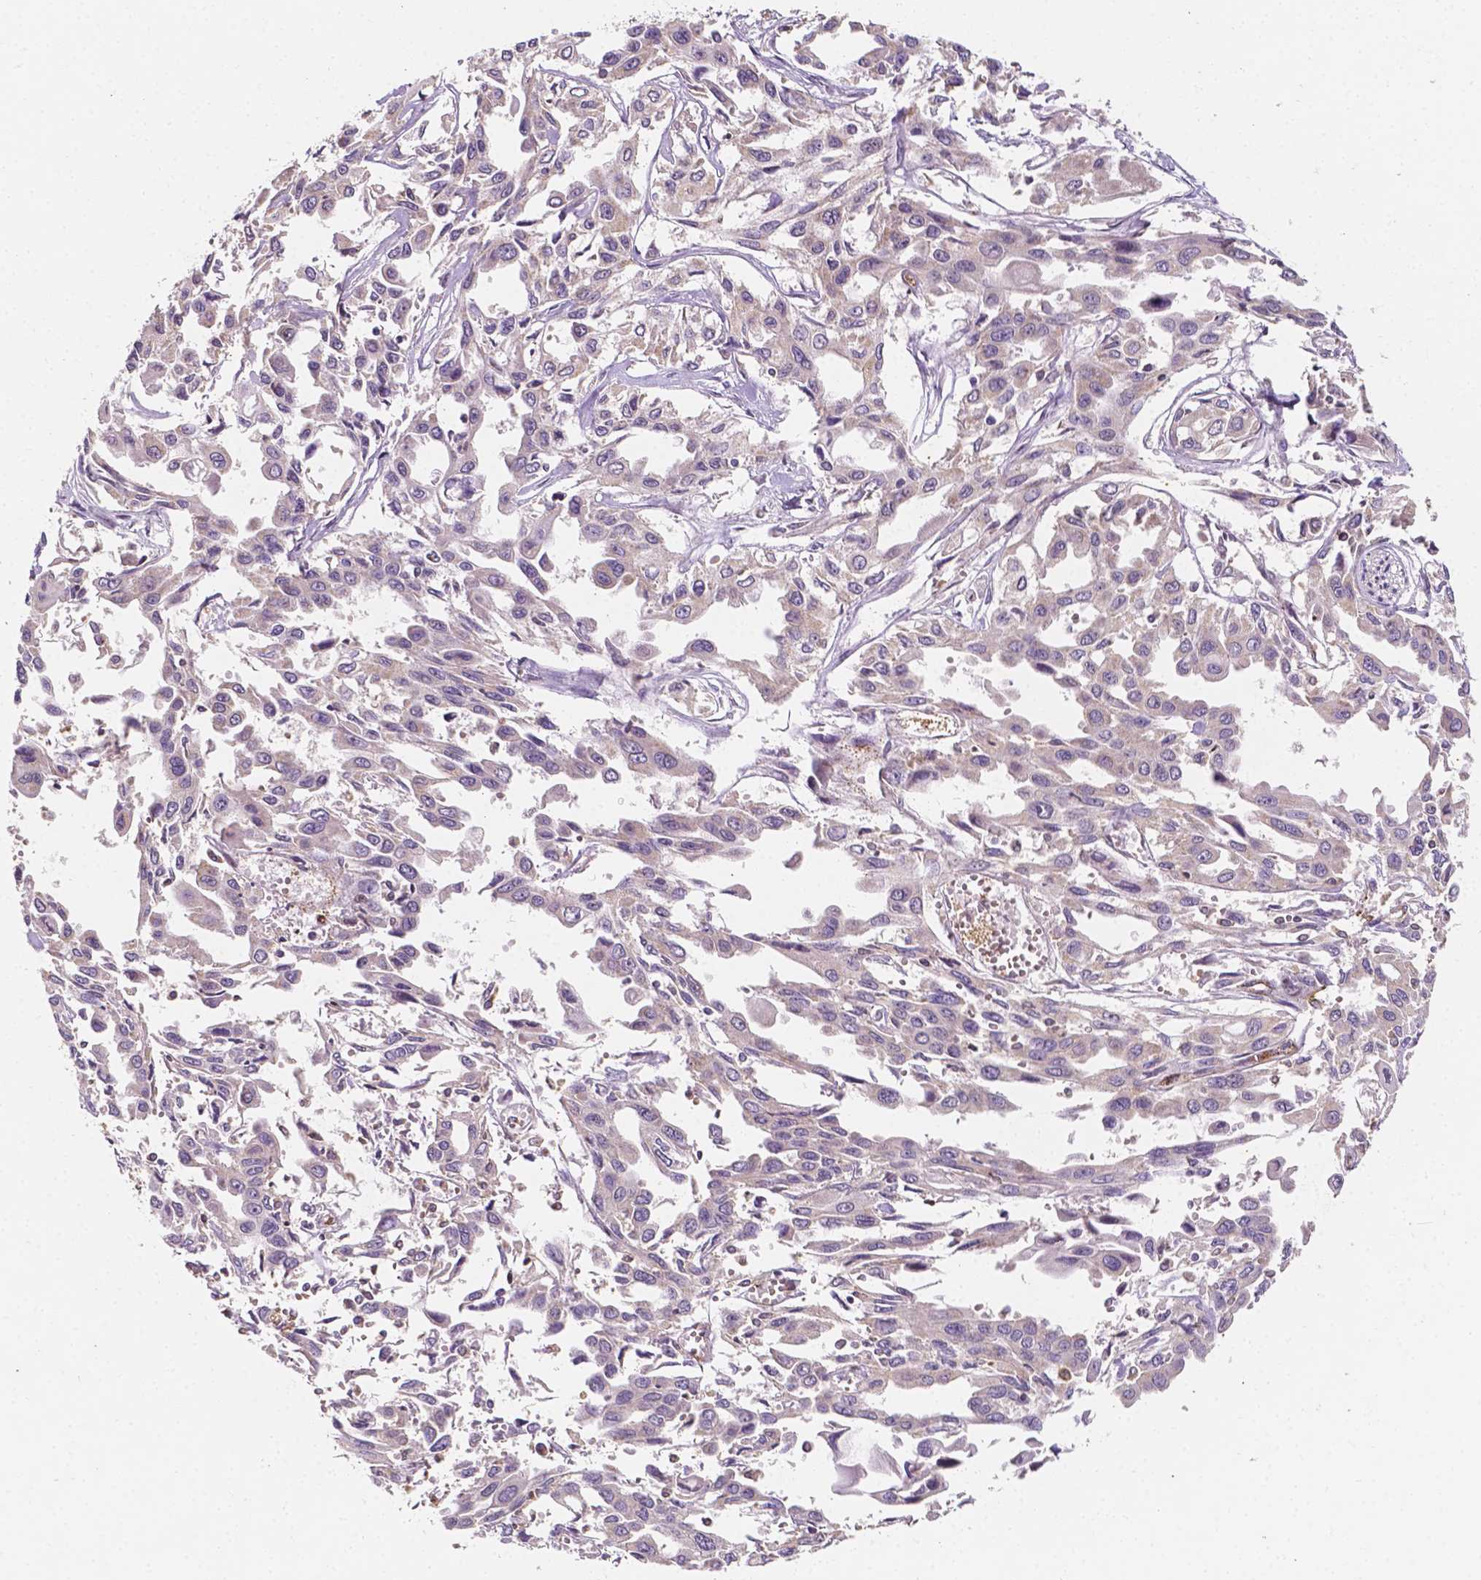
{"staining": {"intensity": "negative", "quantity": "none", "location": "none"}, "tissue": "pancreatic cancer", "cell_type": "Tumor cells", "image_type": "cancer", "snomed": [{"axis": "morphology", "description": "Adenocarcinoma, NOS"}, {"axis": "topography", "description": "Pancreas"}], "caption": "Immunohistochemical staining of human pancreatic adenocarcinoma reveals no significant staining in tumor cells.", "gene": "SLC22A4", "patient": {"sex": "female", "age": 55}}